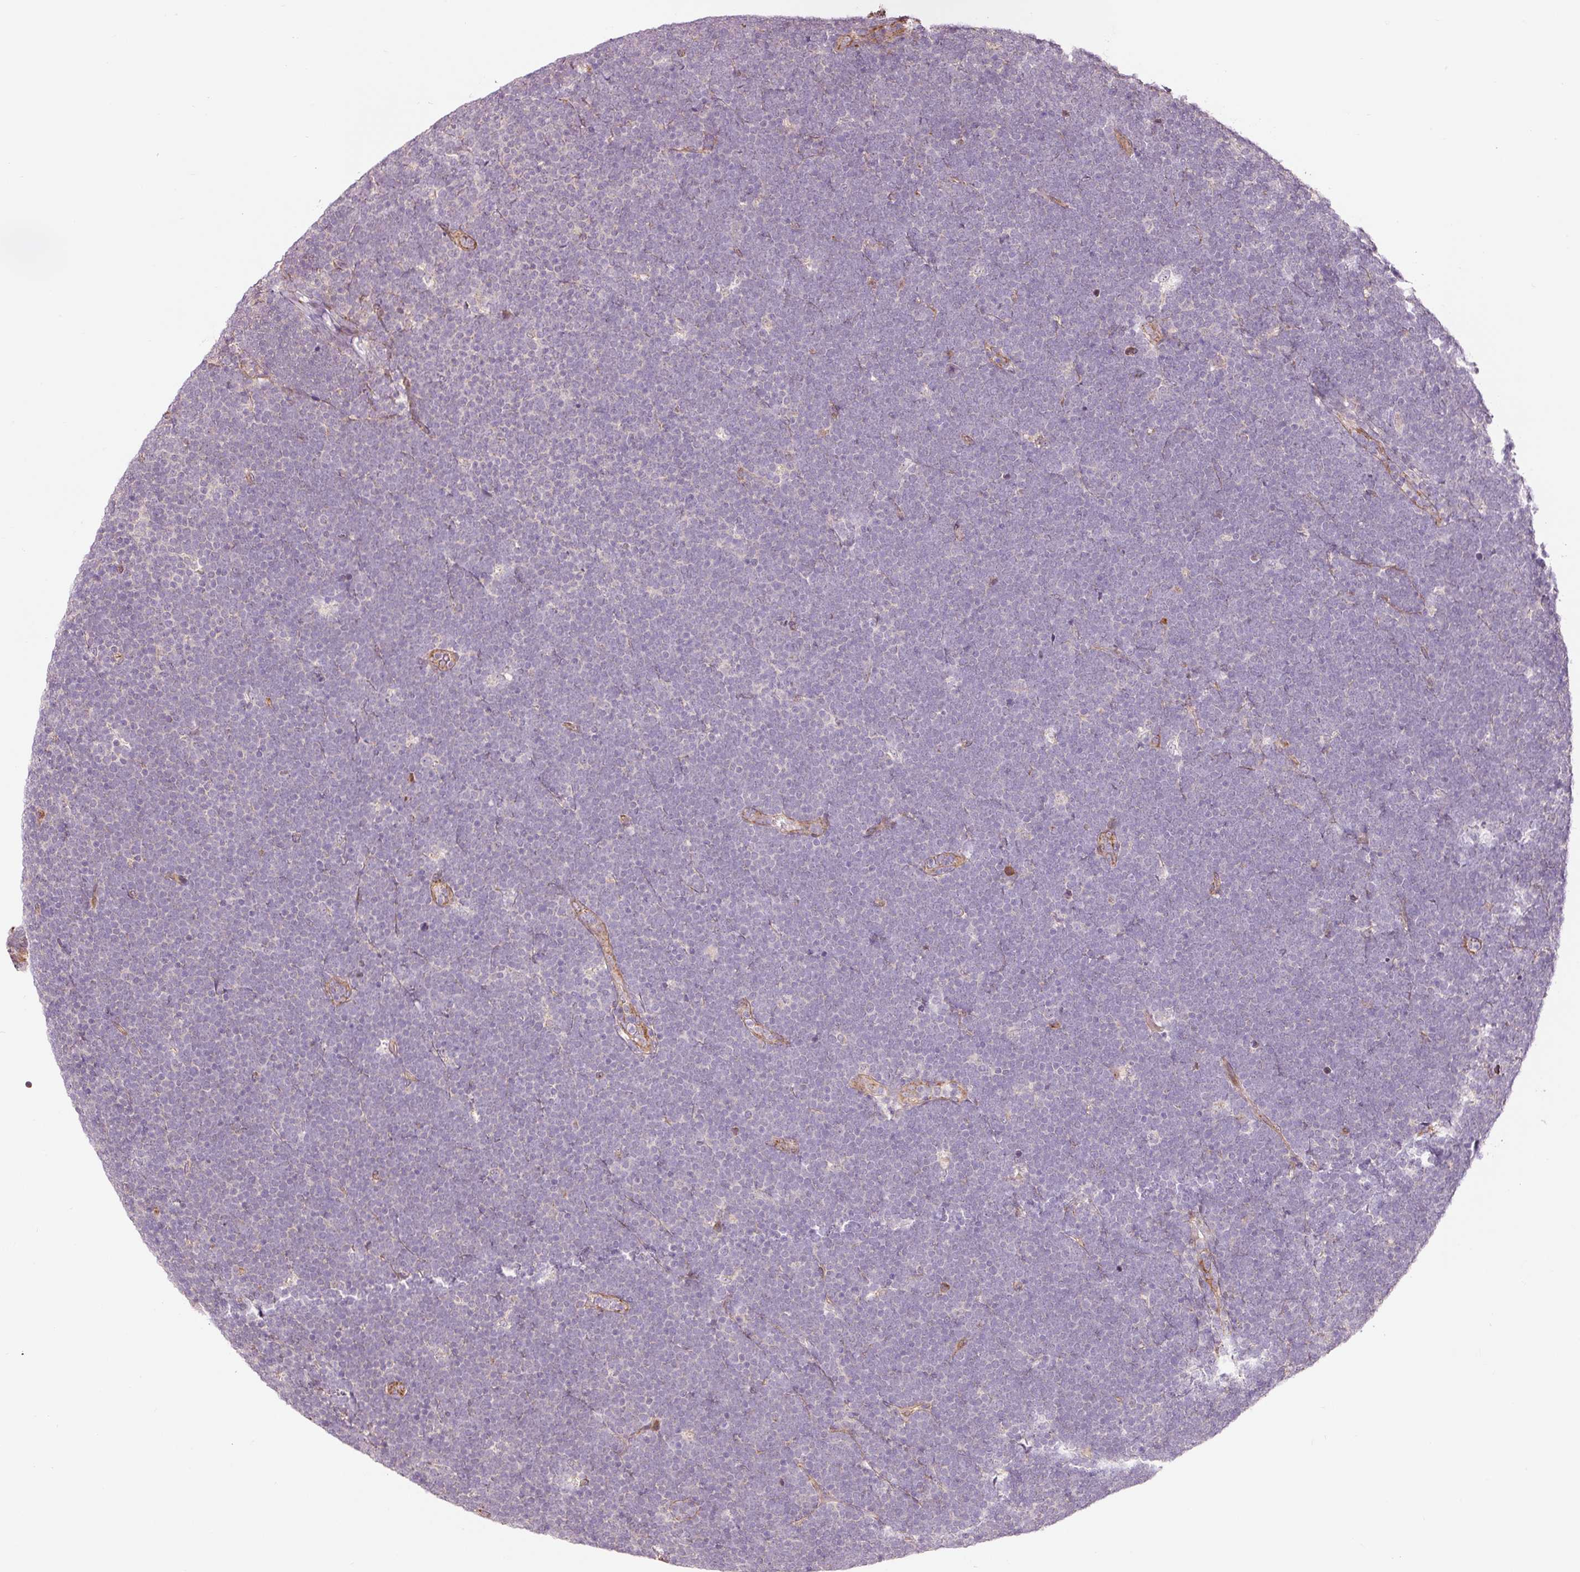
{"staining": {"intensity": "negative", "quantity": "none", "location": "none"}, "tissue": "lymphoma", "cell_type": "Tumor cells", "image_type": "cancer", "snomed": [{"axis": "morphology", "description": "Malignant lymphoma, non-Hodgkin's type, High grade"}, {"axis": "topography", "description": "Lymph node"}], "caption": "Immunohistochemistry (IHC) histopathology image of neoplastic tissue: lymphoma stained with DAB shows no significant protein expression in tumor cells.", "gene": "ETF1", "patient": {"sex": "male", "age": 13}}